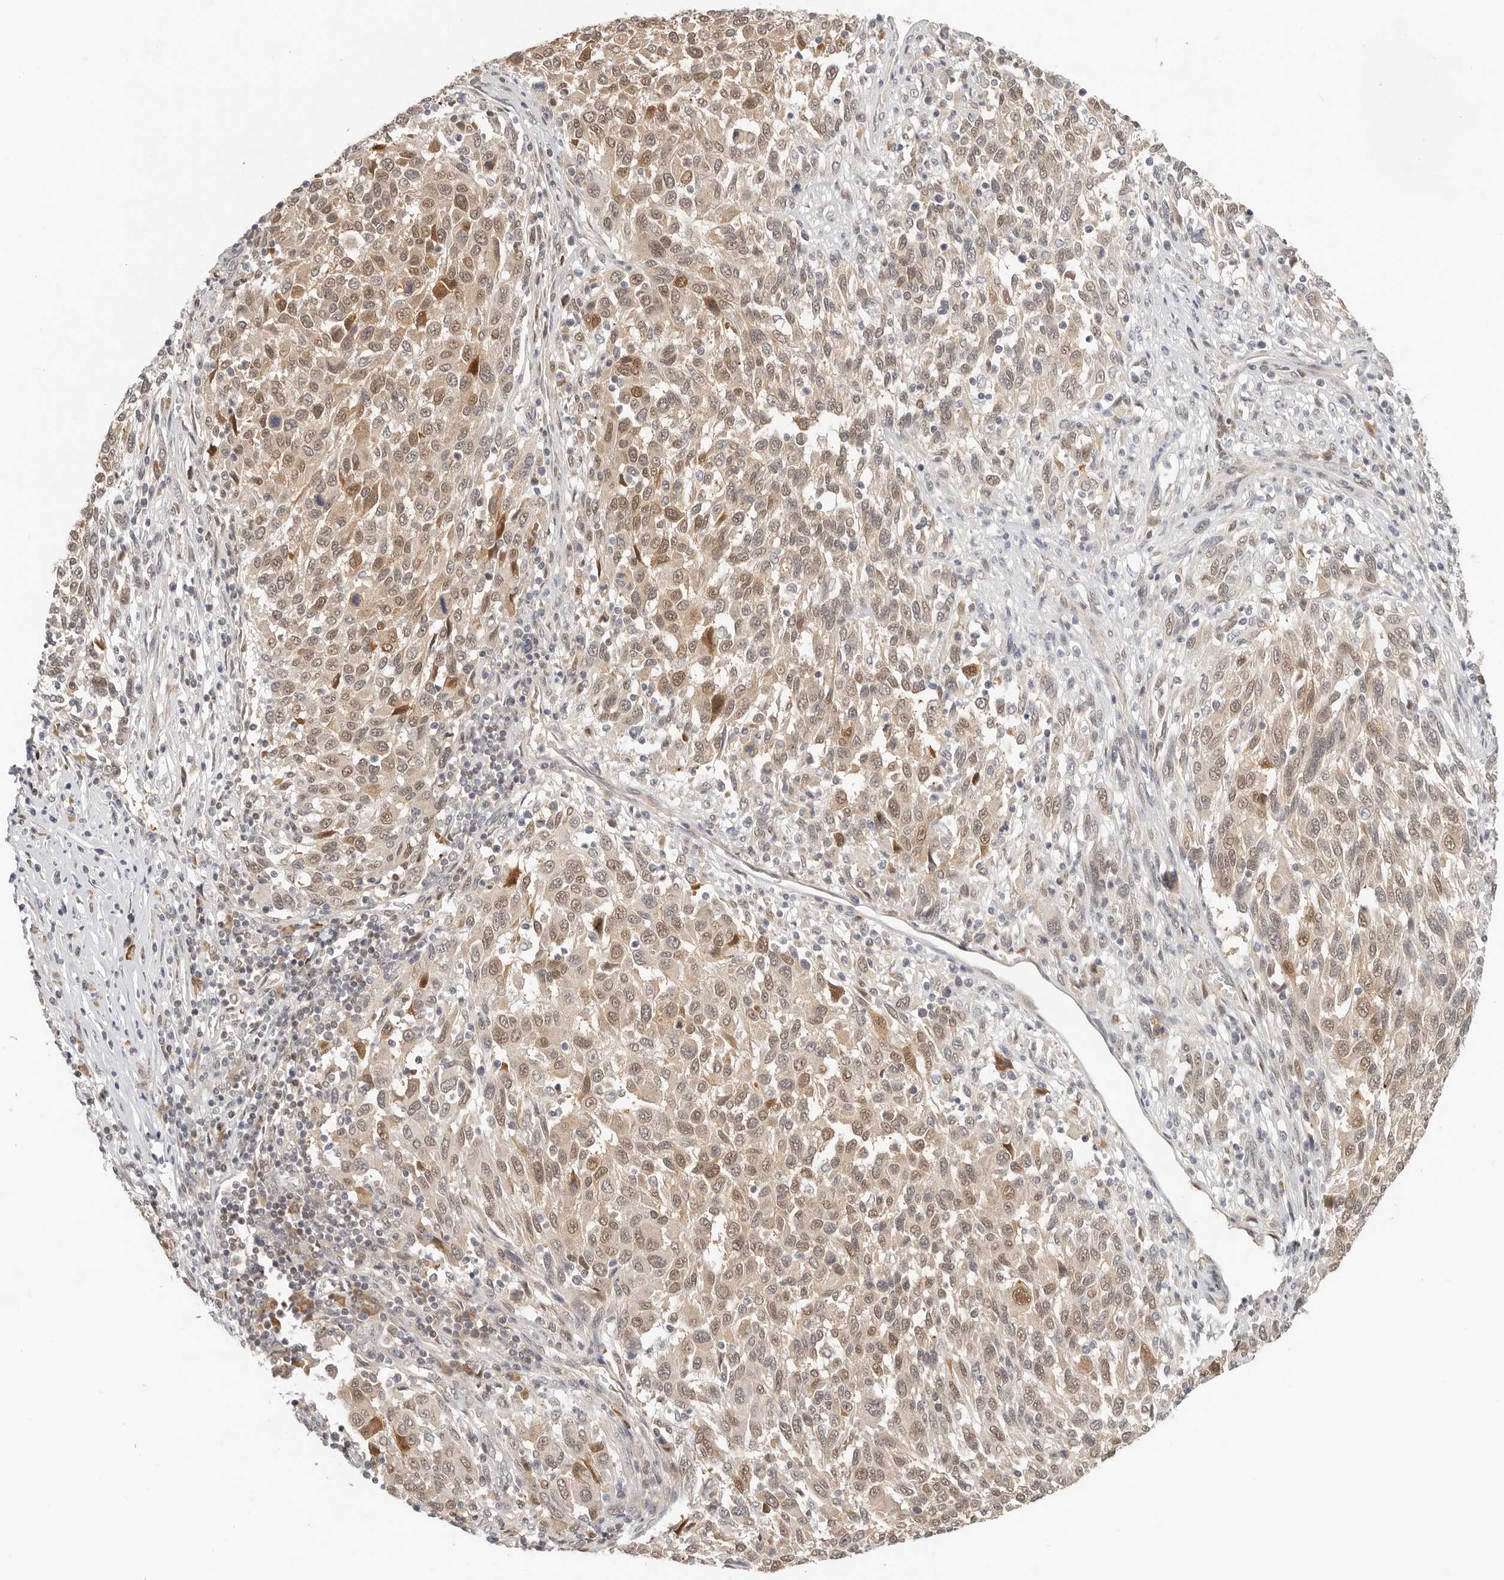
{"staining": {"intensity": "negative", "quantity": "none", "location": "none"}, "tissue": "melanoma", "cell_type": "Tumor cells", "image_type": "cancer", "snomed": [{"axis": "morphology", "description": "Malignant melanoma, Metastatic site"}, {"axis": "topography", "description": "Lymph node"}], "caption": "High magnification brightfield microscopy of malignant melanoma (metastatic site) stained with DAB (3,3'-diaminobenzidine) (brown) and counterstained with hematoxylin (blue): tumor cells show no significant expression.", "gene": "LARP7", "patient": {"sex": "male", "age": 61}}